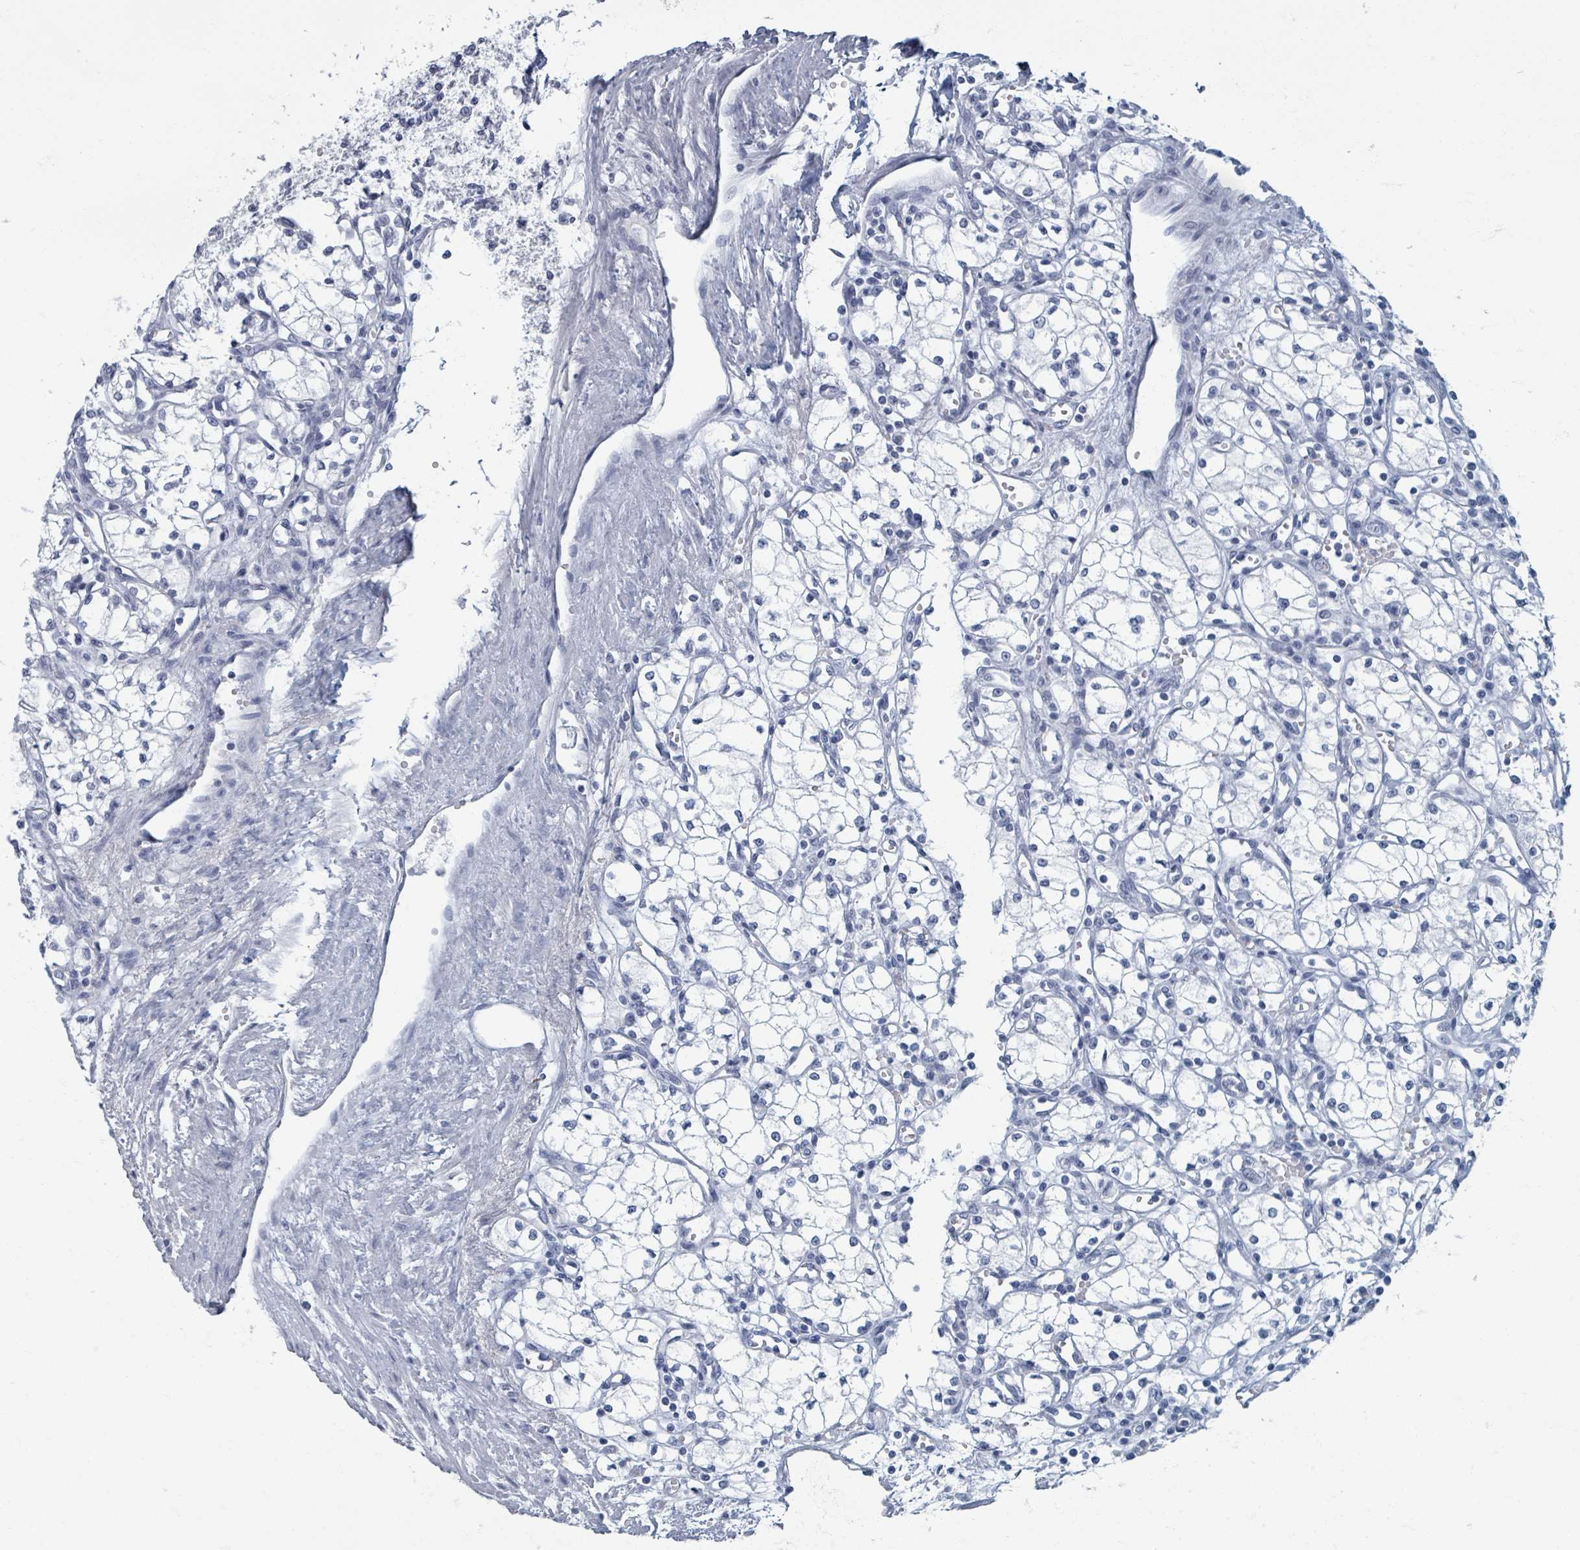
{"staining": {"intensity": "negative", "quantity": "none", "location": "none"}, "tissue": "renal cancer", "cell_type": "Tumor cells", "image_type": "cancer", "snomed": [{"axis": "morphology", "description": "Adenocarcinoma, NOS"}, {"axis": "topography", "description": "Kidney"}], "caption": "Immunohistochemistry photomicrograph of neoplastic tissue: human adenocarcinoma (renal) stained with DAB (3,3'-diaminobenzidine) reveals no significant protein positivity in tumor cells.", "gene": "TAS2R1", "patient": {"sex": "male", "age": 59}}